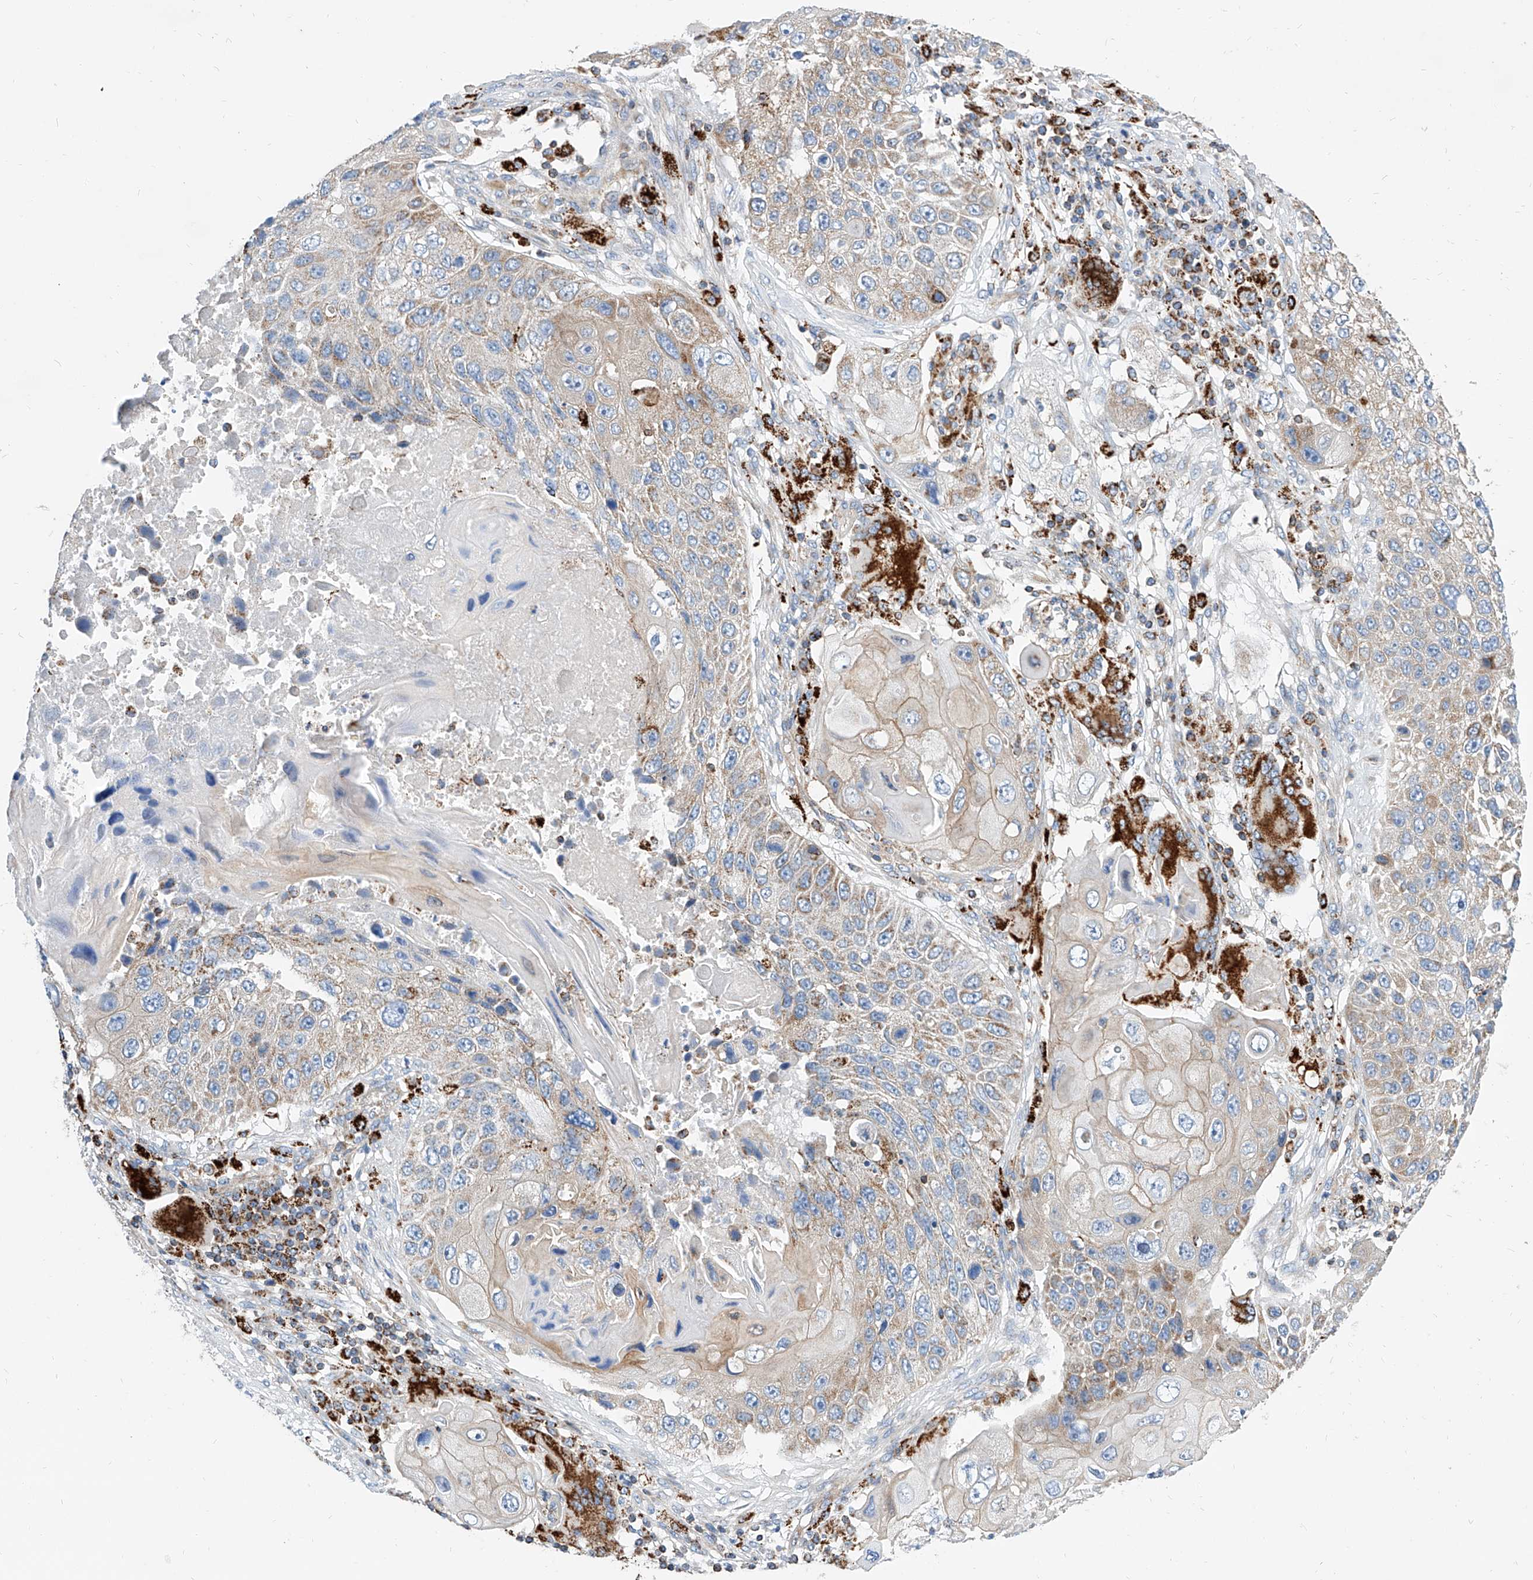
{"staining": {"intensity": "weak", "quantity": ">75%", "location": "cytoplasmic/membranous"}, "tissue": "lung cancer", "cell_type": "Tumor cells", "image_type": "cancer", "snomed": [{"axis": "morphology", "description": "Squamous cell carcinoma, NOS"}, {"axis": "topography", "description": "Lung"}], "caption": "Human lung cancer stained with a brown dye reveals weak cytoplasmic/membranous positive staining in approximately >75% of tumor cells.", "gene": "CPNE5", "patient": {"sex": "male", "age": 61}}